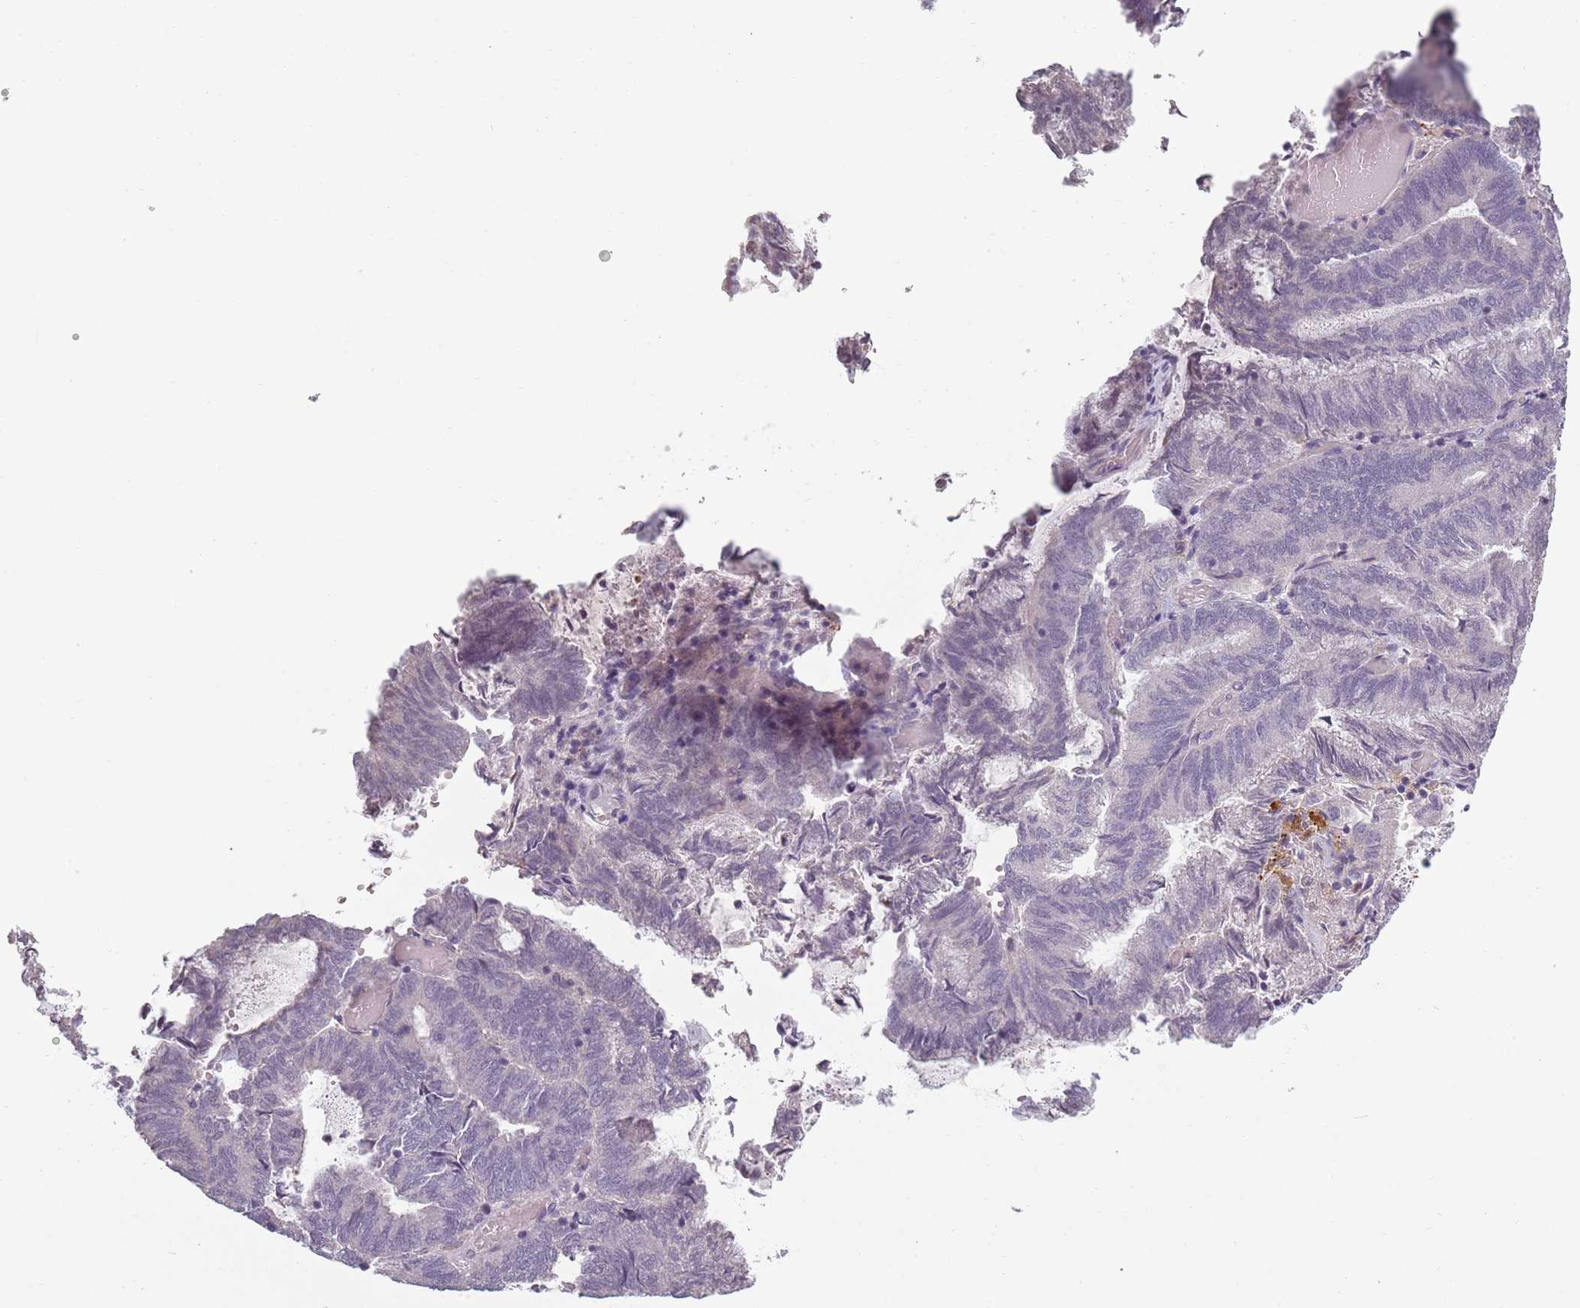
{"staining": {"intensity": "negative", "quantity": "none", "location": "none"}, "tissue": "endometrial cancer", "cell_type": "Tumor cells", "image_type": "cancer", "snomed": [{"axis": "morphology", "description": "Adenocarcinoma, NOS"}, {"axis": "topography", "description": "Endometrium"}], "caption": "DAB (3,3'-diaminobenzidine) immunohistochemical staining of human endometrial adenocarcinoma shows no significant staining in tumor cells.", "gene": "CC2D2B", "patient": {"sex": "female", "age": 80}}